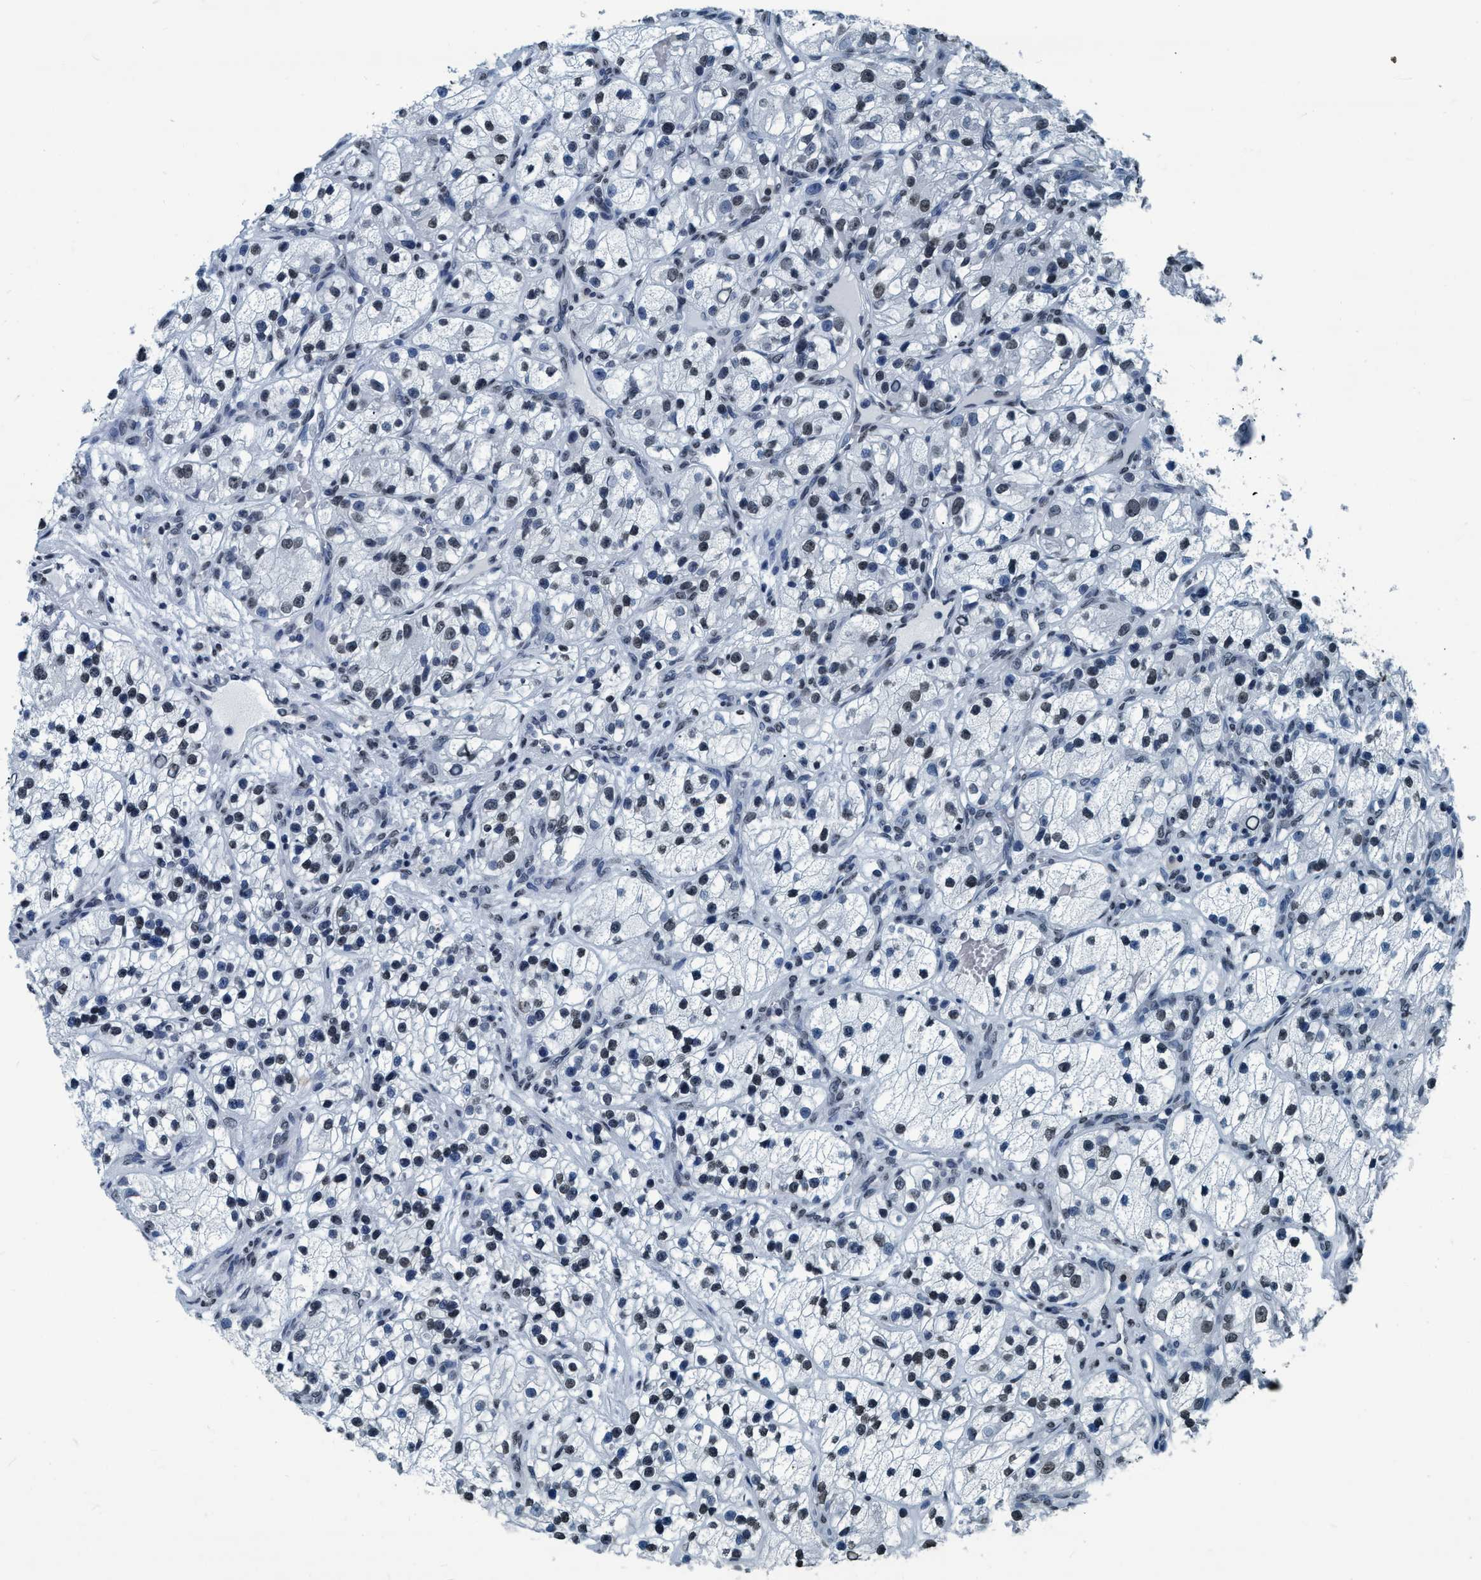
{"staining": {"intensity": "weak", "quantity": ">75%", "location": "nuclear"}, "tissue": "renal cancer", "cell_type": "Tumor cells", "image_type": "cancer", "snomed": [{"axis": "morphology", "description": "Adenocarcinoma, NOS"}, {"axis": "topography", "description": "Kidney"}], "caption": "A histopathology image of renal adenocarcinoma stained for a protein exhibits weak nuclear brown staining in tumor cells.", "gene": "CCNE2", "patient": {"sex": "female", "age": 57}}